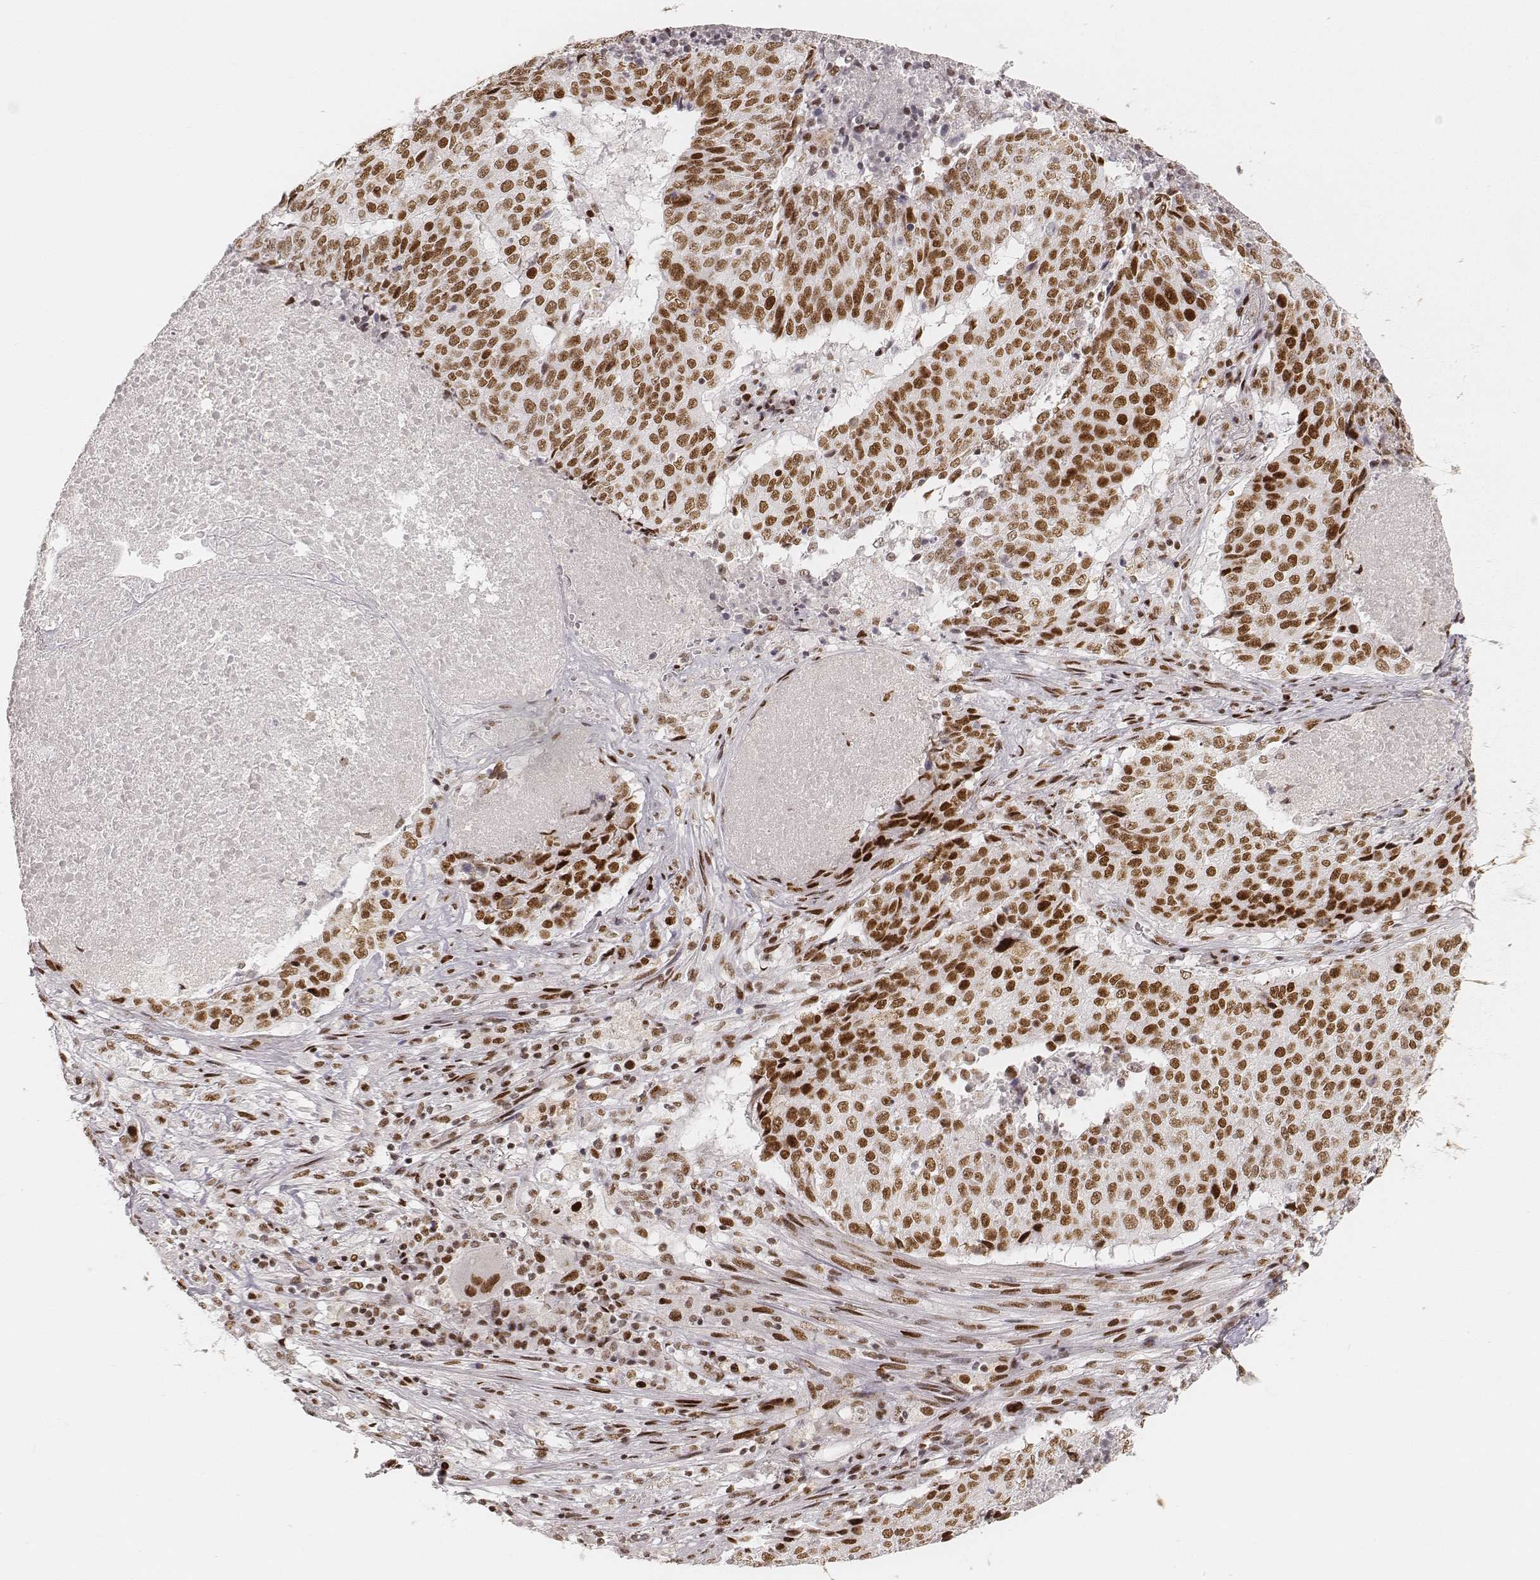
{"staining": {"intensity": "strong", "quantity": ">75%", "location": "nuclear"}, "tissue": "lung cancer", "cell_type": "Tumor cells", "image_type": "cancer", "snomed": [{"axis": "morphology", "description": "Normal tissue, NOS"}, {"axis": "morphology", "description": "Squamous cell carcinoma, NOS"}, {"axis": "topography", "description": "Bronchus"}, {"axis": "topography", "description": "Lung"}], "caption": "Immunohistochemical staining of human lung cancer (squamous cell carcinoma) exhibits high levels of strong nuclear positivity in approximately >75% of tumor cells.", "gene": "HNRNPC", "patient": {"sex": "male", "age": 64}}